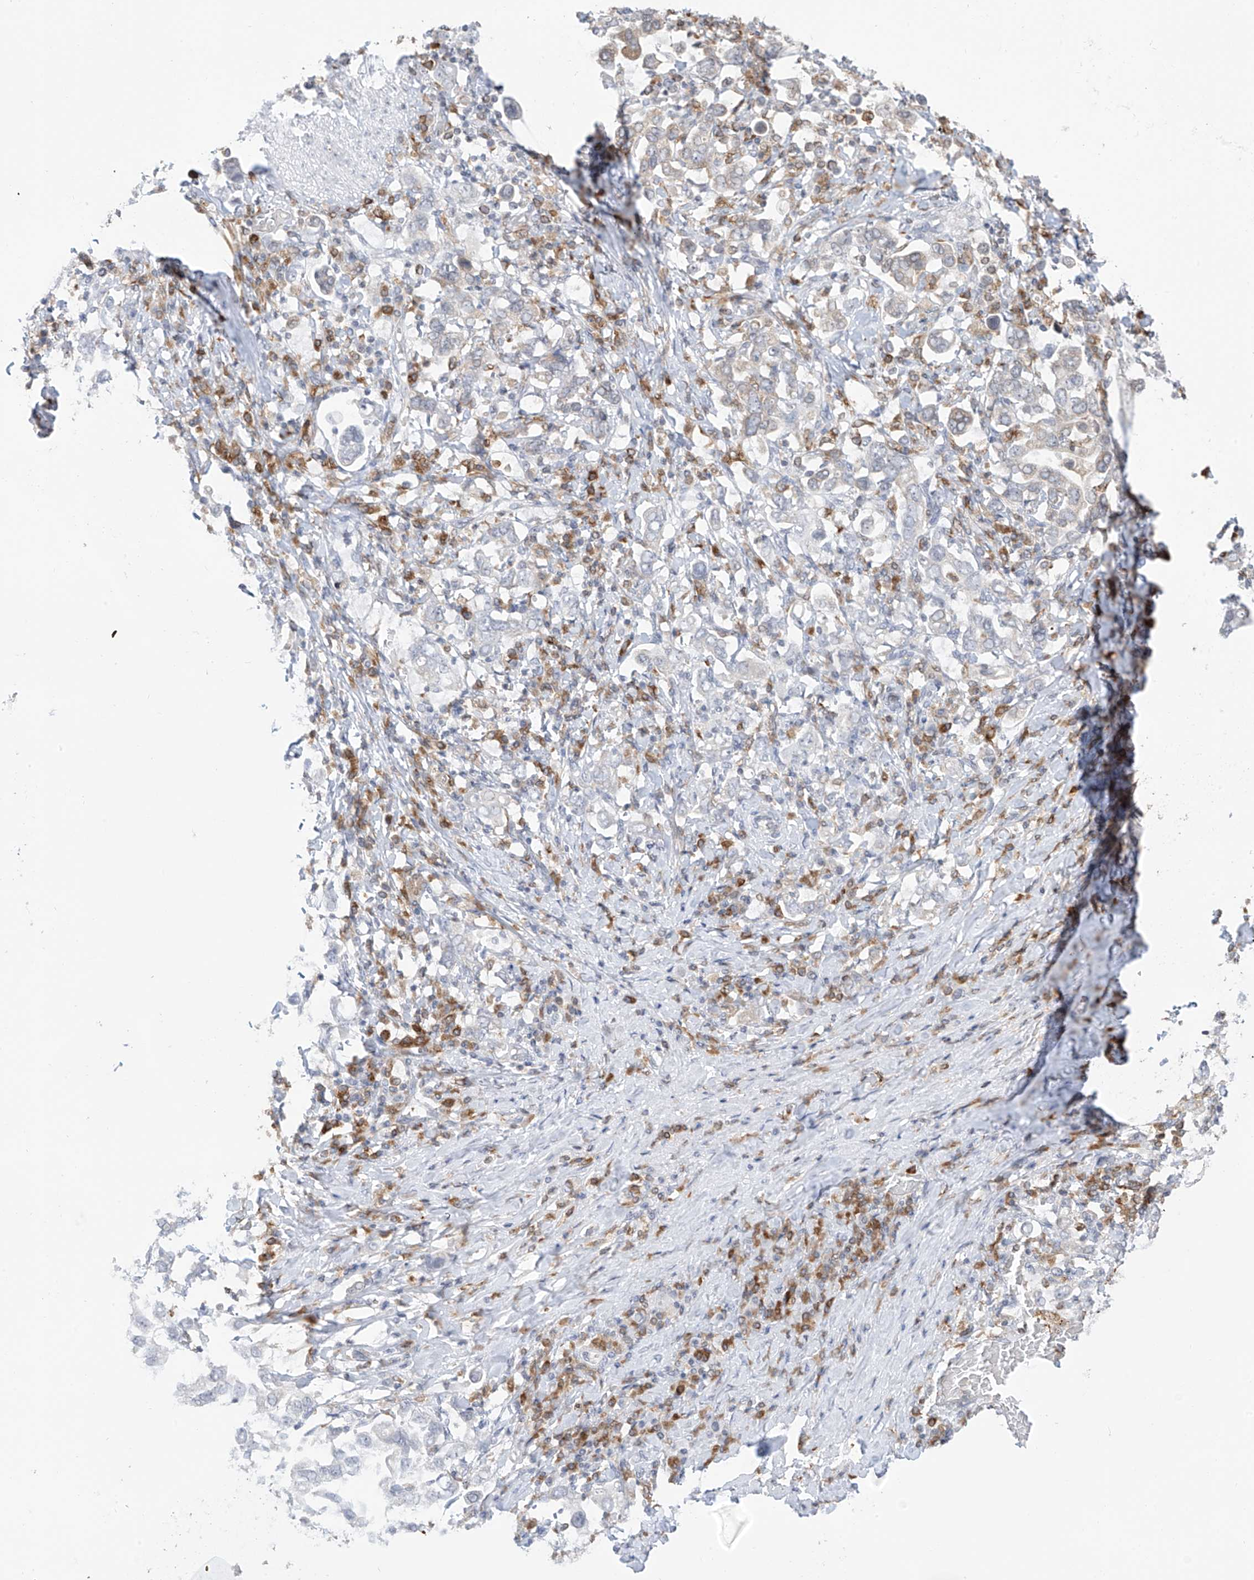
{"staining": {"intensity": "negative", "quantity": "none", "location": "none"}, "tissue": "stomach cancer", "cell_type": "Tumor cells", "image_type": "cancer", "snomed": [{"axis": "morphology", "description": "Adenocarcinoma, NOS"}, {"axis": "topography", "description": "Stomach, upper"}], "caption": "DAB (3,3'-diaminobenzidine) immunohistochemical staining of stomach adenocarcinoma exhibits no significant positivity in tumor cells. (Stains: DAB immunohistochemistry with hematoxylin counter stain, Microscopy: brightfield microscopy at high magnification).", "gene": "TBXAS1", "patient": {"sex": "male", "age": 62}}